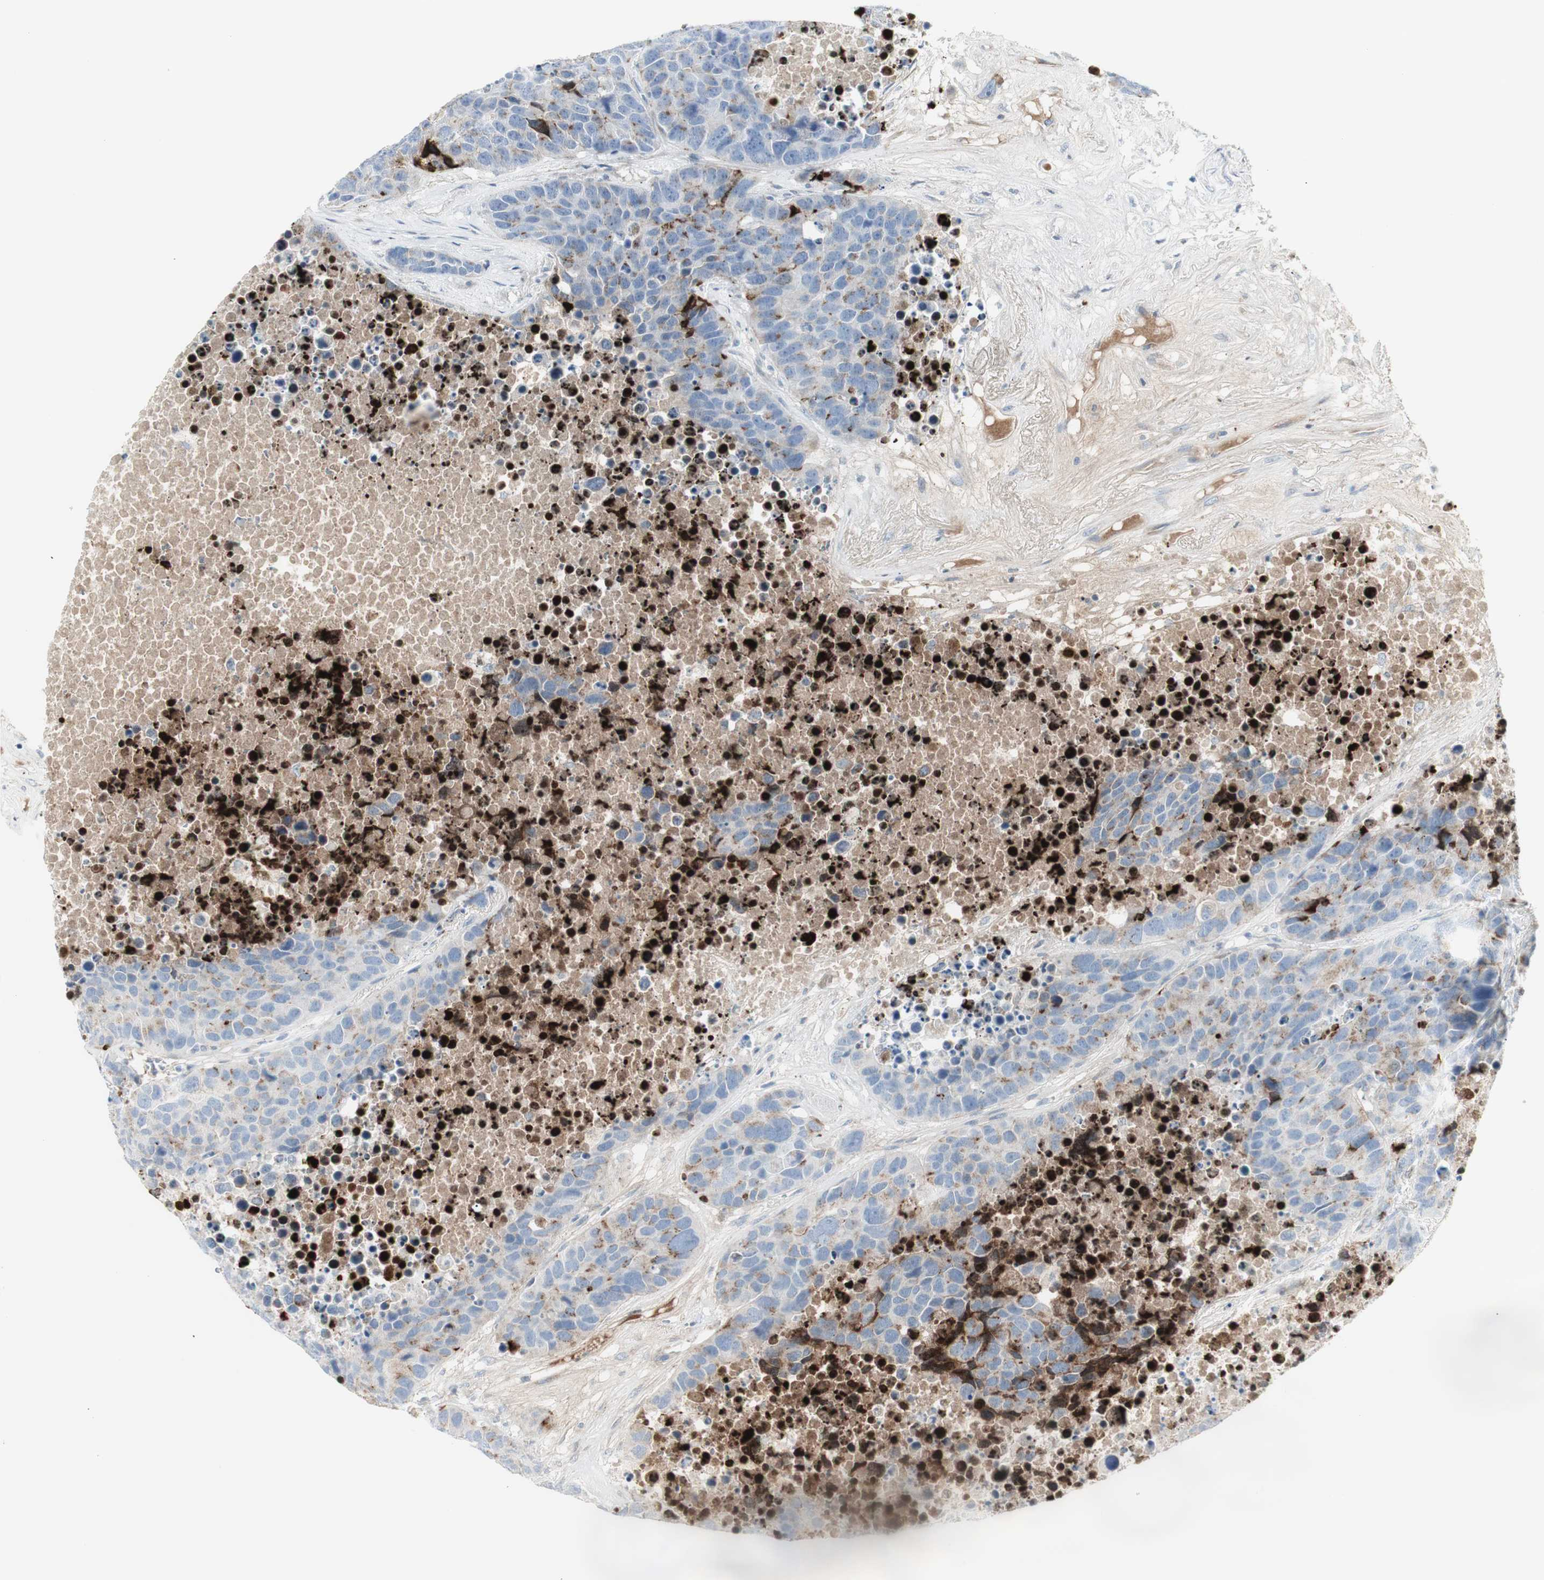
{"staining": {"intensity": "weak", "quantity": "25%-75%", "location": "cytoplasmic/membranous"}, "tissue": "carcinoid", "cell_type": "Tumor cells", "image_type": "cancer", "snomed": [{"axis": "morphology", "description": "Carcinoid, malignant, NOS"}, {"axis": "topography", "description": "Lung"}], "caption": "IHC (DAB) staining of human malignant carcinoid exhibits weak cytoplasmic/membranous protein staining in approximately 25%-75% of tumor cells.", "gene": "MDK", "patient": {"sex": "male", "age": 60}}